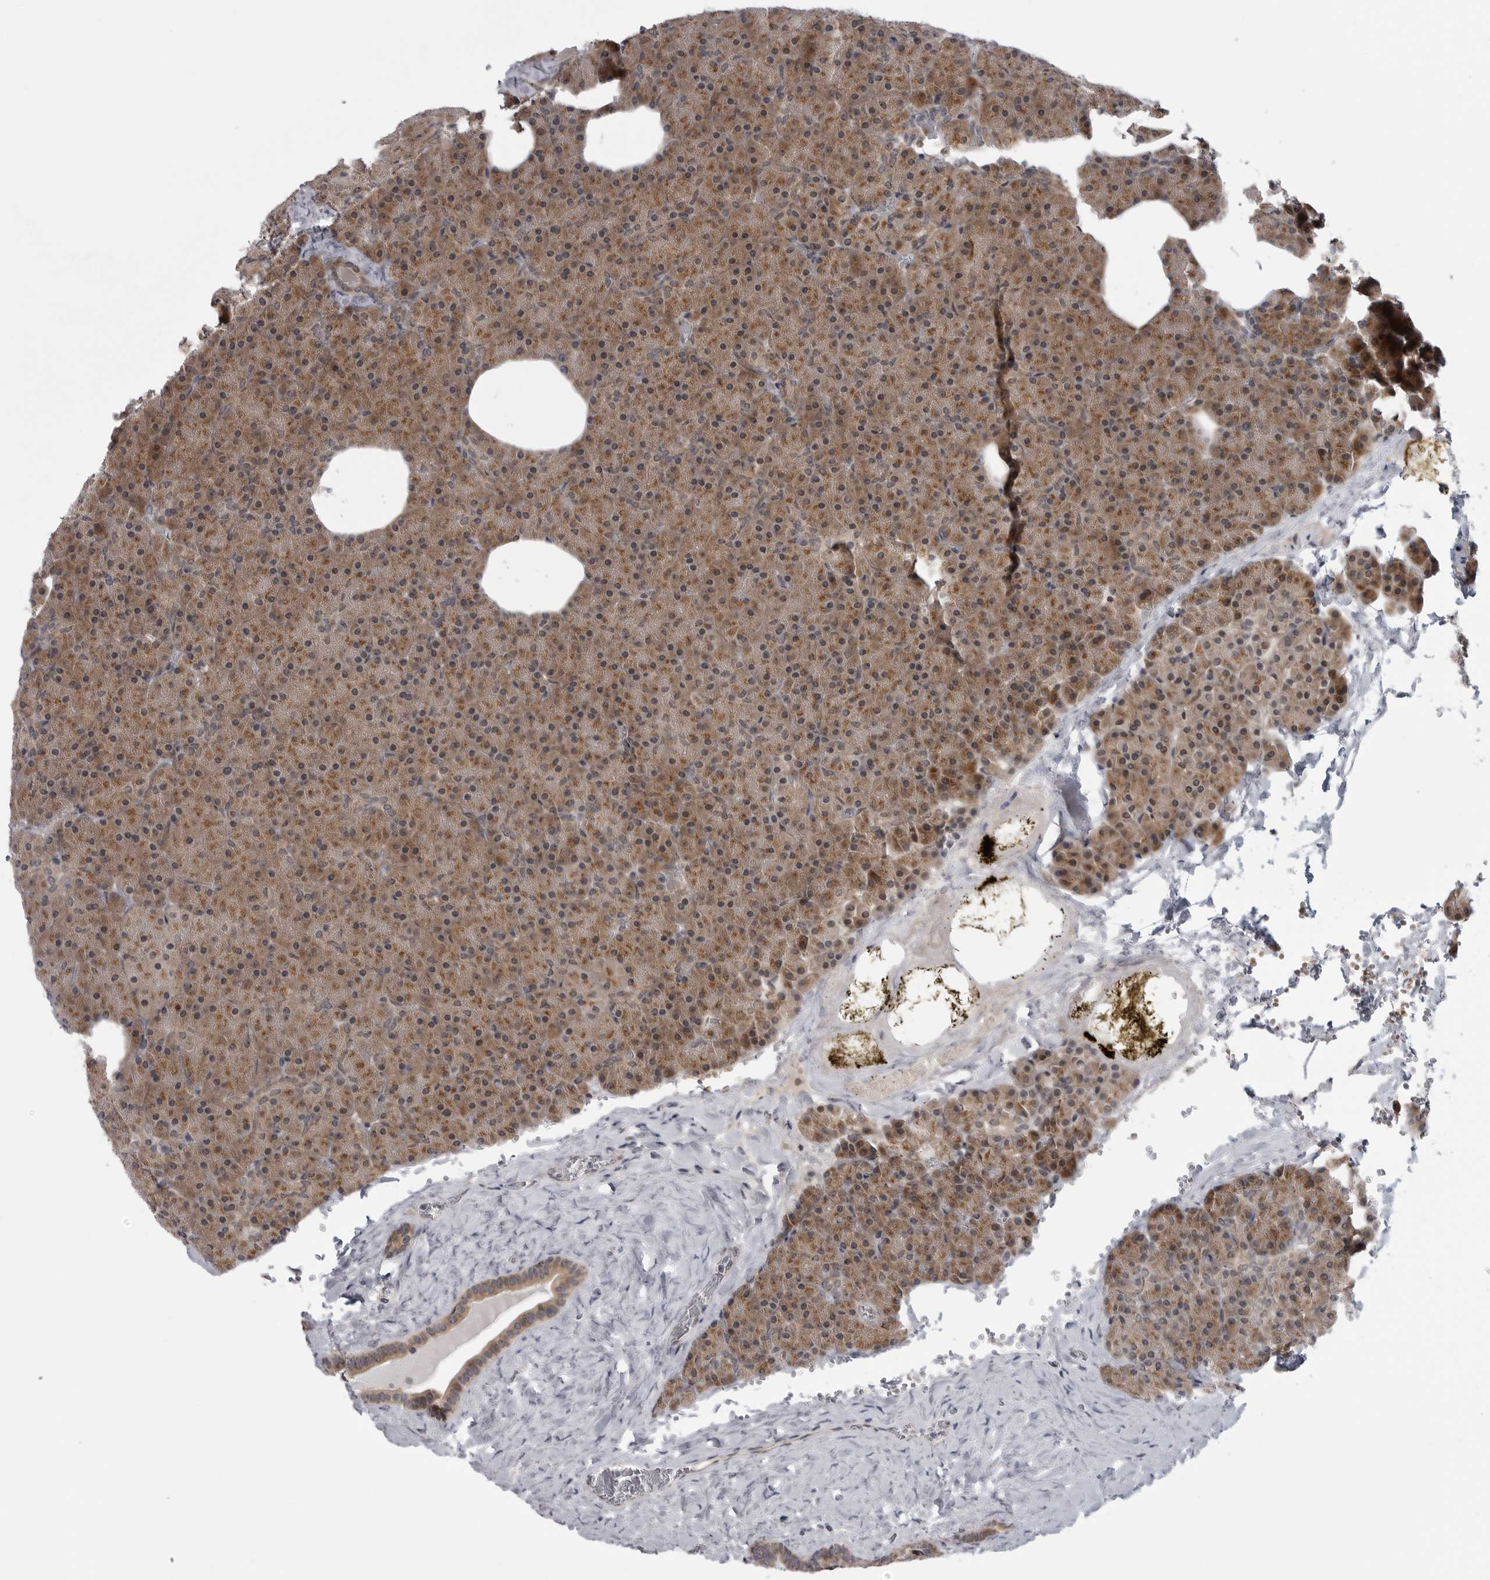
{"staining": {"intensity": "moderate", "quantity": ">75%", "location": "cytoplasmic/membranous,nuclear"}, "tissue": "pancreas", "cell_type": "Exocrine glandular cells", "image_type": "normal", "snomed": [{"axis": "morphology", "description": "Normal tissue, NOS"}, {"axis": "morphology", "description": "Carcinoid, malignant, NOS"}, {"axis": "topography", "description": "Pancreas"}], "caption": "A medium amount of moderate cytoplasmic/membranous,nuclear expression is present in about >75% of exocrine glandular cells in unremarkable pancreas.", "gene": "LRRC45", "patient": {"sex": "female", "age": 35}}